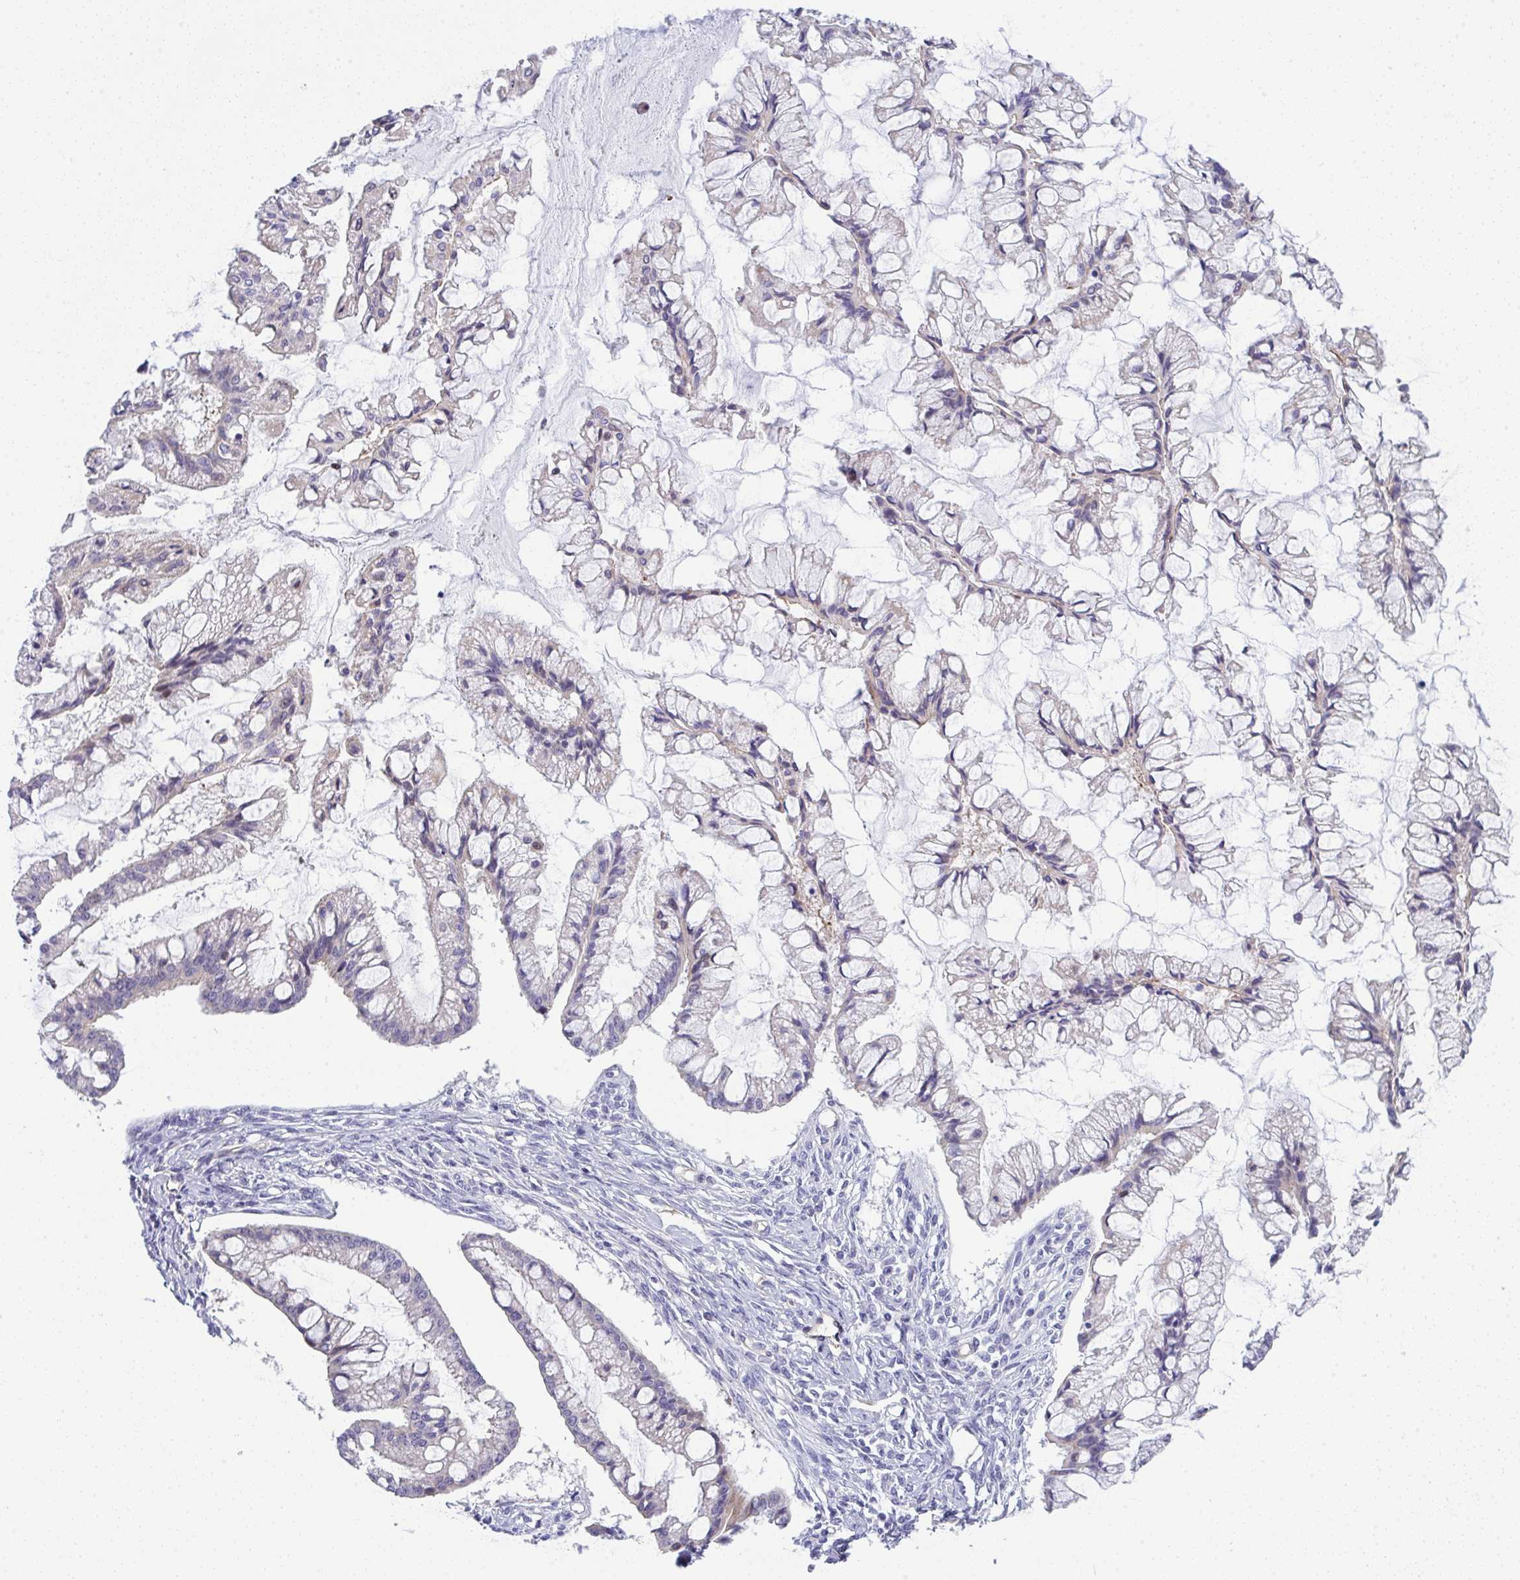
{"staining": {"intensity": "negative", "quantity": "none", "location": "none"}, "tissue": "ovarian cancer", "cell_type": "Tumor cells", "image_type": "cancer", "snomed": [{"axis": "morphology", "description": "Cystadenocarcinoma, mucinous, NOS"}, {"axis": "topography", "description": "Ovary"}], "caption": "IHC histopathology image of neoplastic tissue: ovarian cancer stained with DAB exhibits no significant protein staining in tumor cells.", "gene": "MYL12A", "patient": {"sex": "female", "age": 73}}